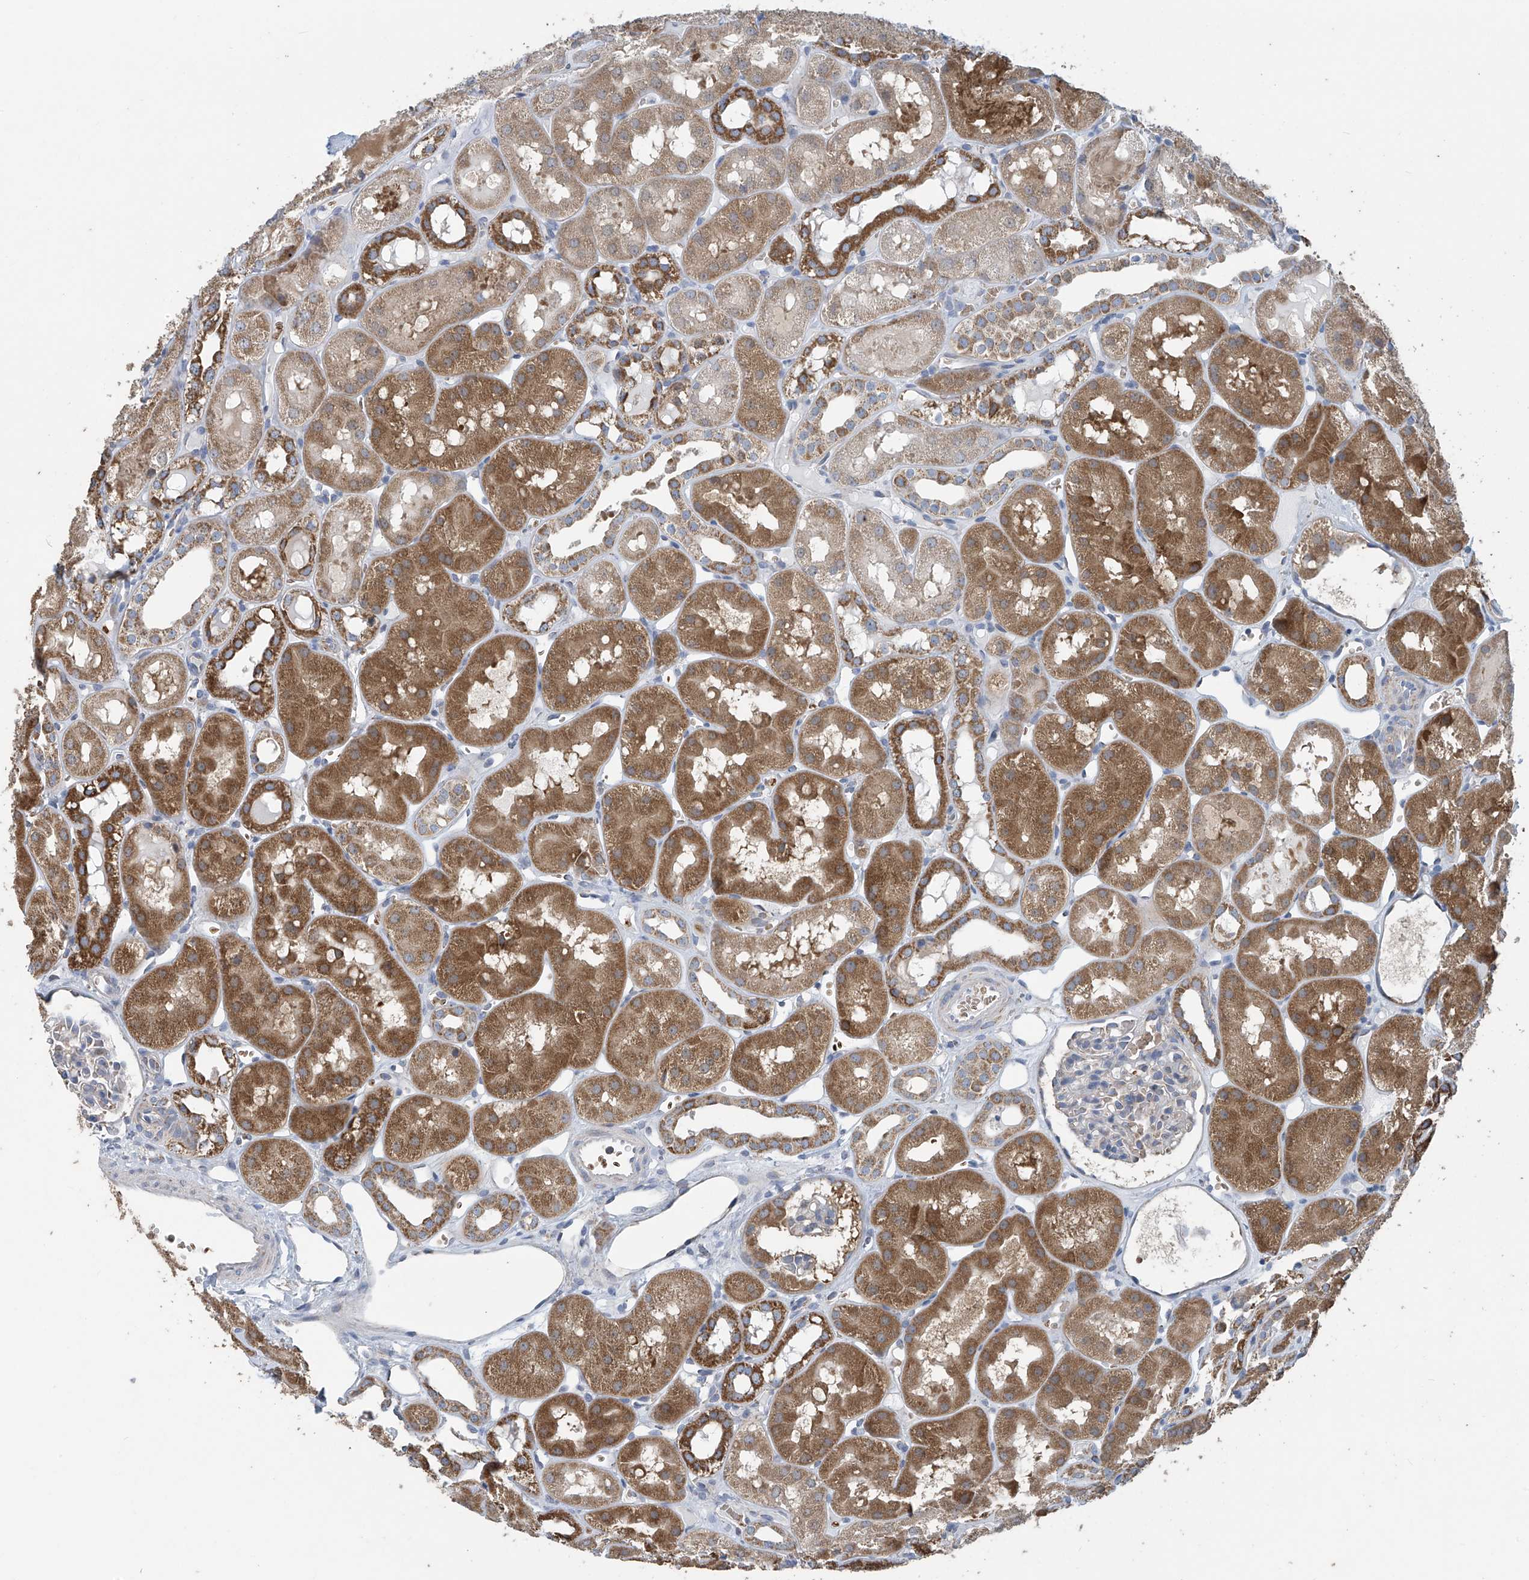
{"staining": {"intensity": "weak", "quantity": "<25%", "location": "cytoplasmic/membranous"}, "tissue": "kidney", "cell_type": "Cells in glomeruli", "image_type": "normal", "snomed": [{"axis": "morphology", "description": "Normal tissue, NOS"}, {"axis": "topography", "description": "Kidney"}], "caption": "There is no significant staining in cells in glomeruli of kidney. (DAB immunohistochemistry, high magnification).", "gene": "COMMD1", "patient": {"sex": "male", "age": 16}}